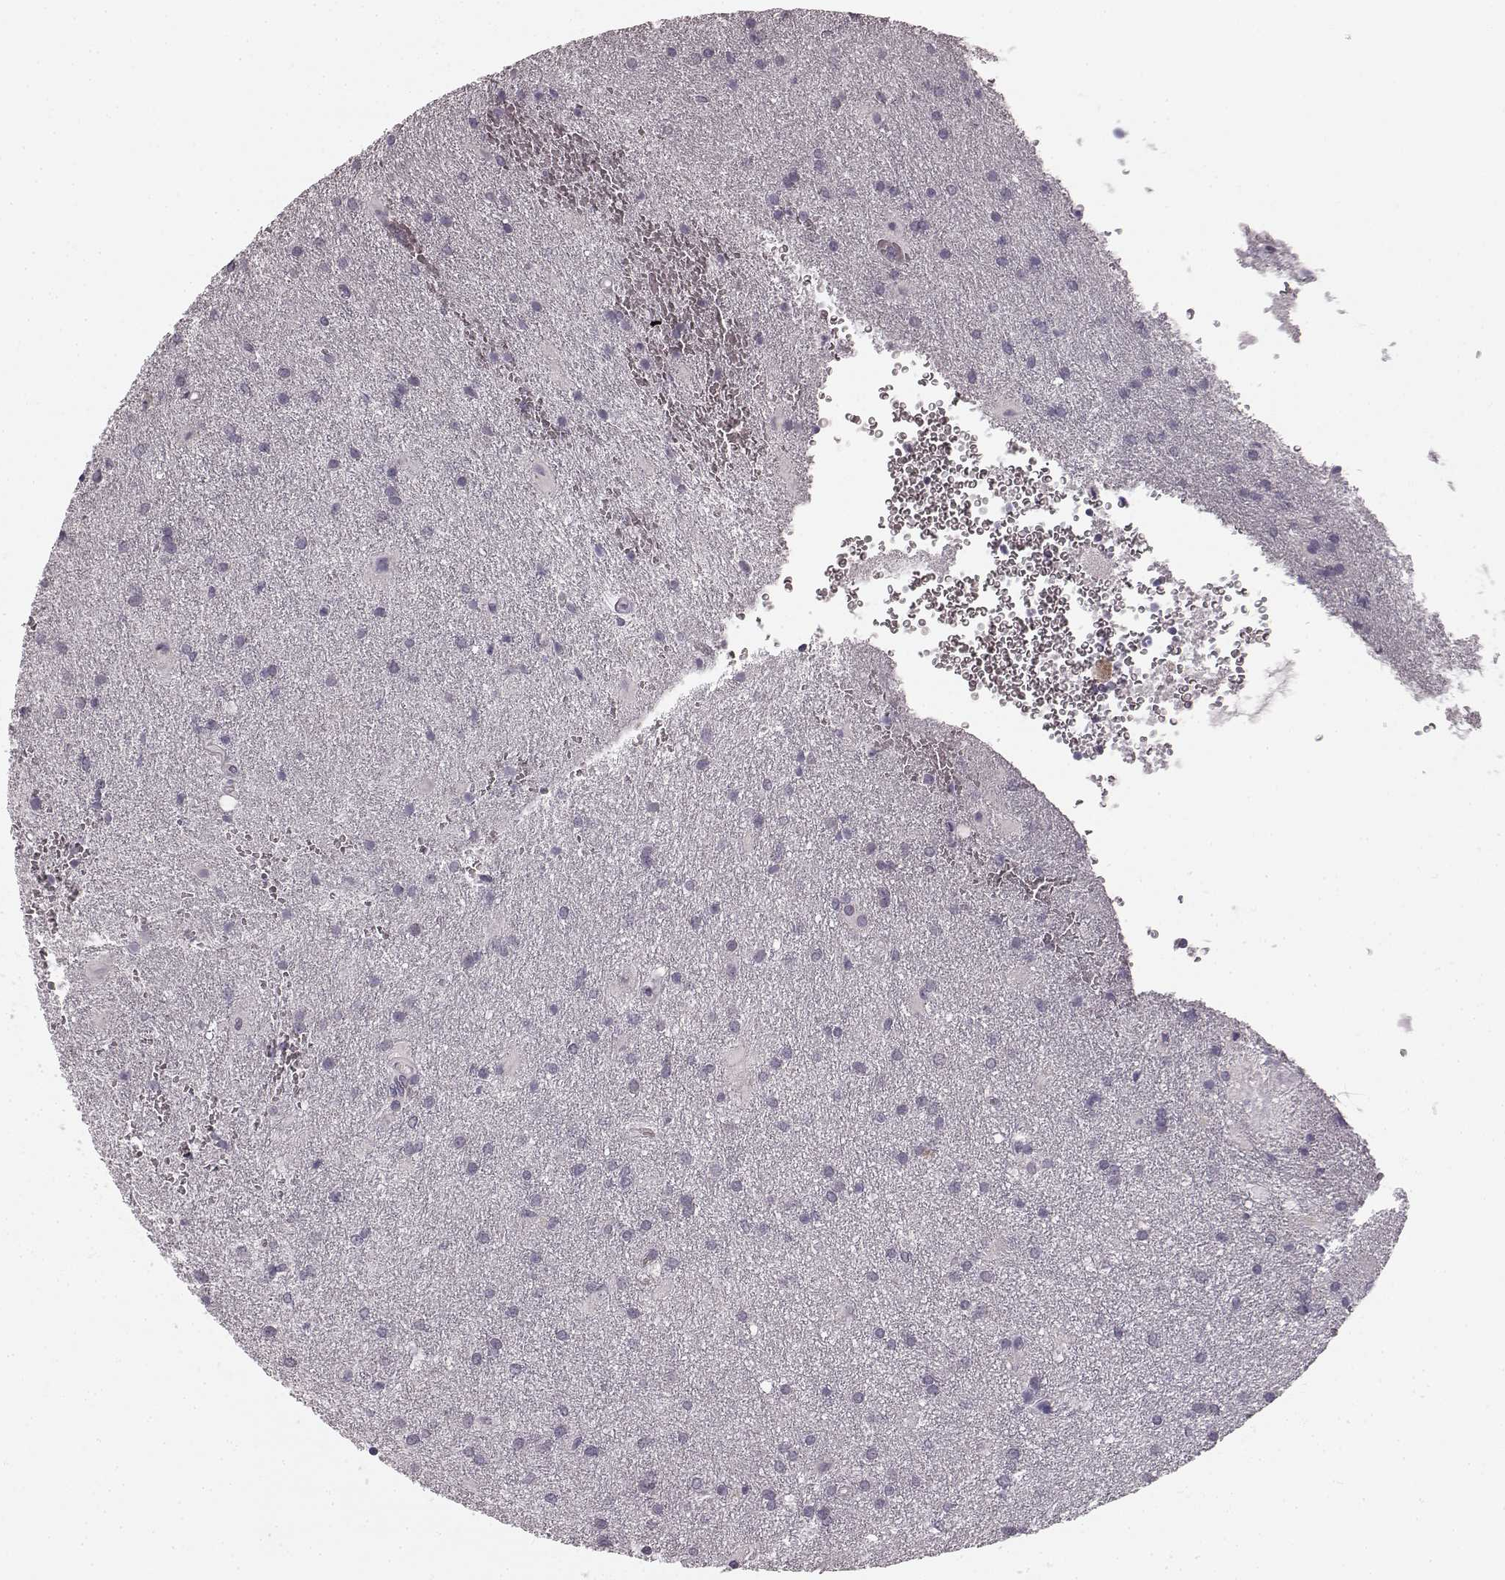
{"staining": {"intensity": "negative", "quantity": "none", "location": "none"}, "tissue": "glioma", "cell_type": "Tumor cells", "image_type": "cancer", "snomed": [{"axis": "morphology", "description": "Glioma, malignant, Low grade"}, {"axis": "topography", "description": "Brain"}], "caption": "Immunohistochemical staining of human glioma shows no significant staining in tumor cells.", "gene": "FAM234B", "patient": {"sex": "male", "age": 58}}